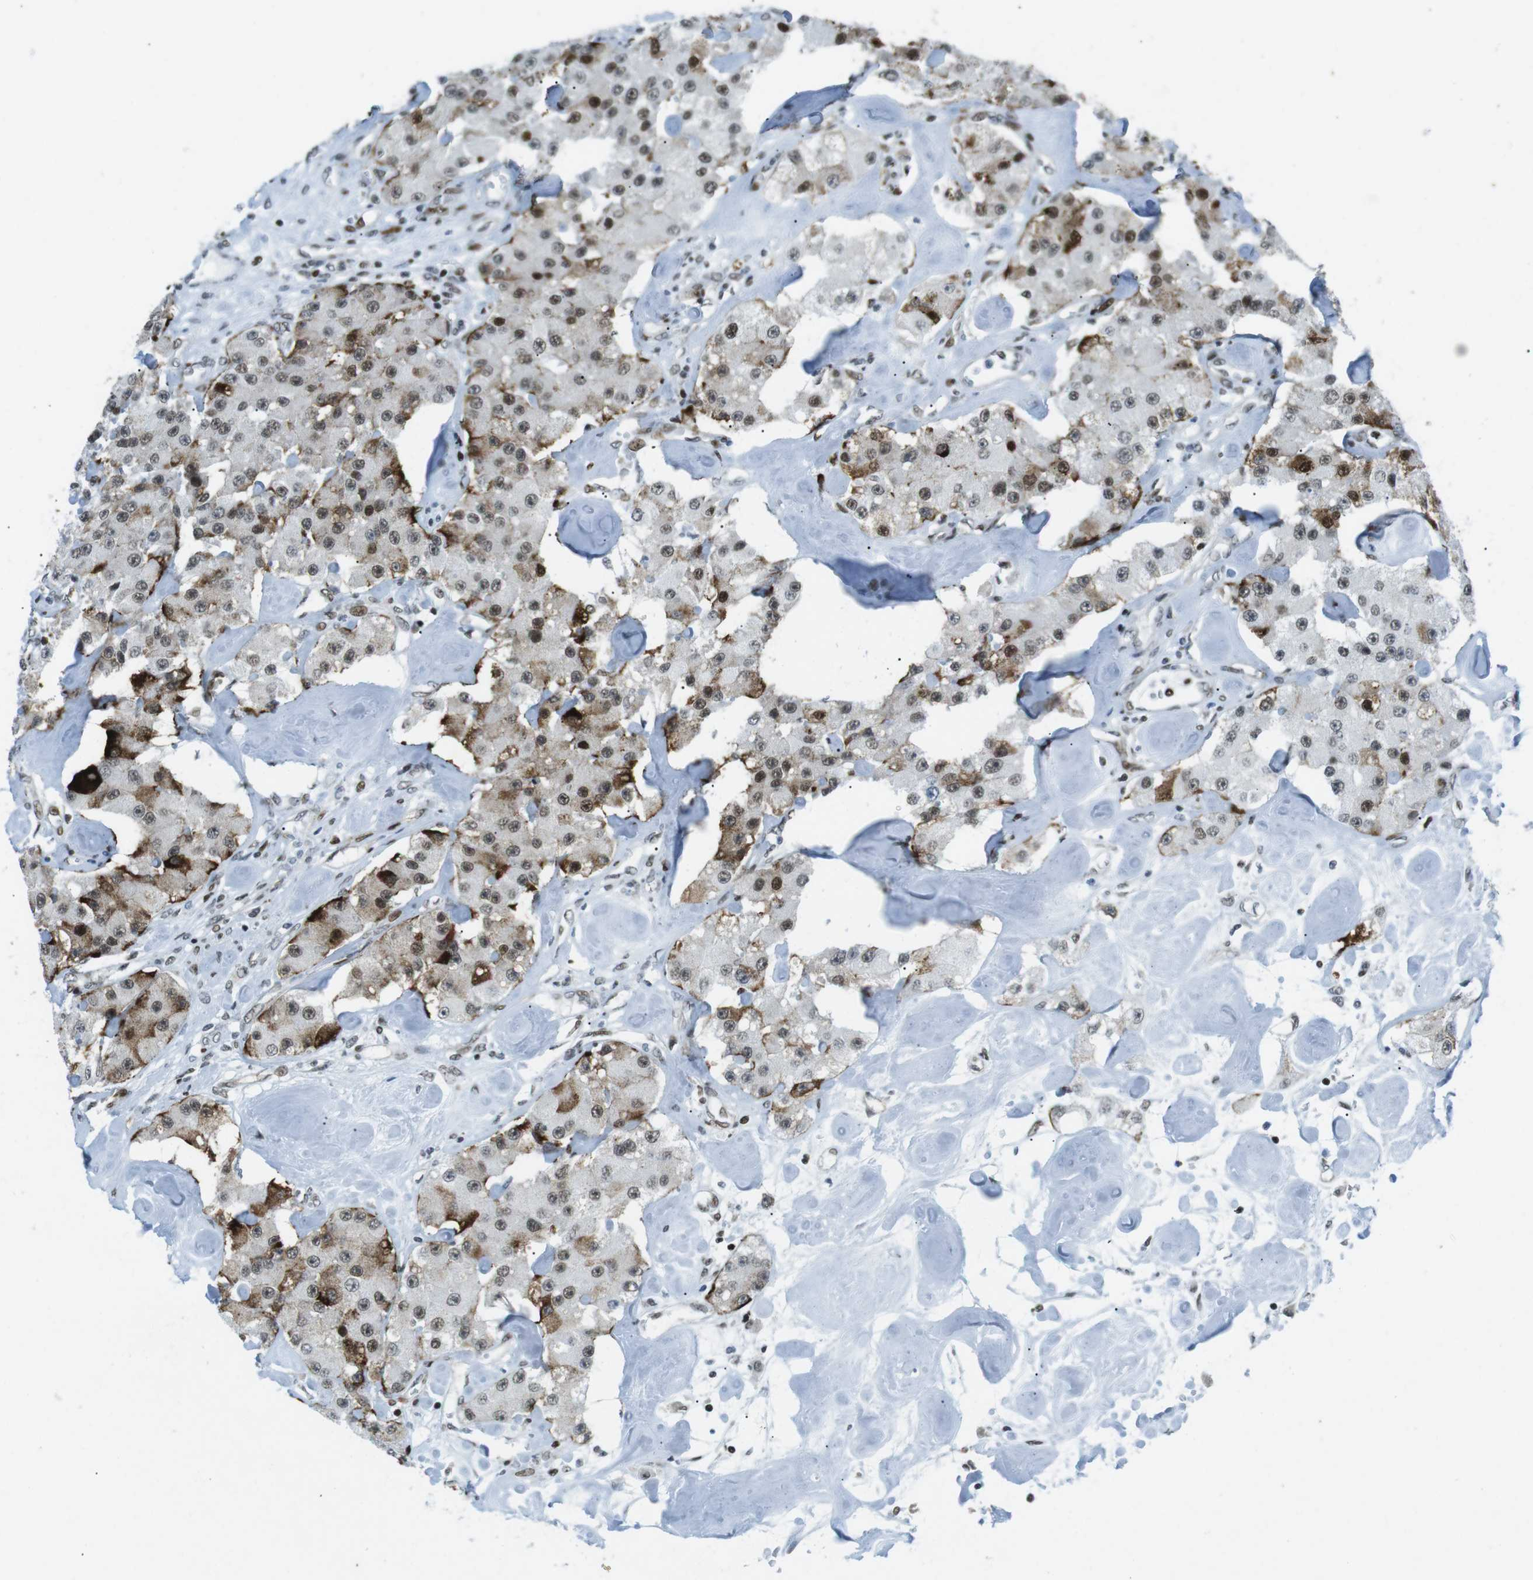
{"staining": {"intensity": "moderate", "quantity": ">75%", "location": "cytoplasmic/membranous,nuclear"}, "tissue": "carcinoid", "cell_type": "Tumor cells", "image_type": "cancer", "snomed": [{"axis": "morphology", "description": "Carcinoid, malignant, NOS"}, {"axis": "topography", "description": "Pancreas"}], "caption": "Immunohistochemistry (IHC) staining of carcinoid (malignant), which reveals medium levels of moderate cytoplasmic/membranous and nuclear positivity in about >75% of tumor cells indicating moderate cytoplasmic/membranous and nuclear protein expression. The staining was performed using DAB (brown) for protein detection and nuclei were counterstained in hematoxylin (blue).", "gene": "ARID1A", "patient": {"sex": "male", "age": 41}}